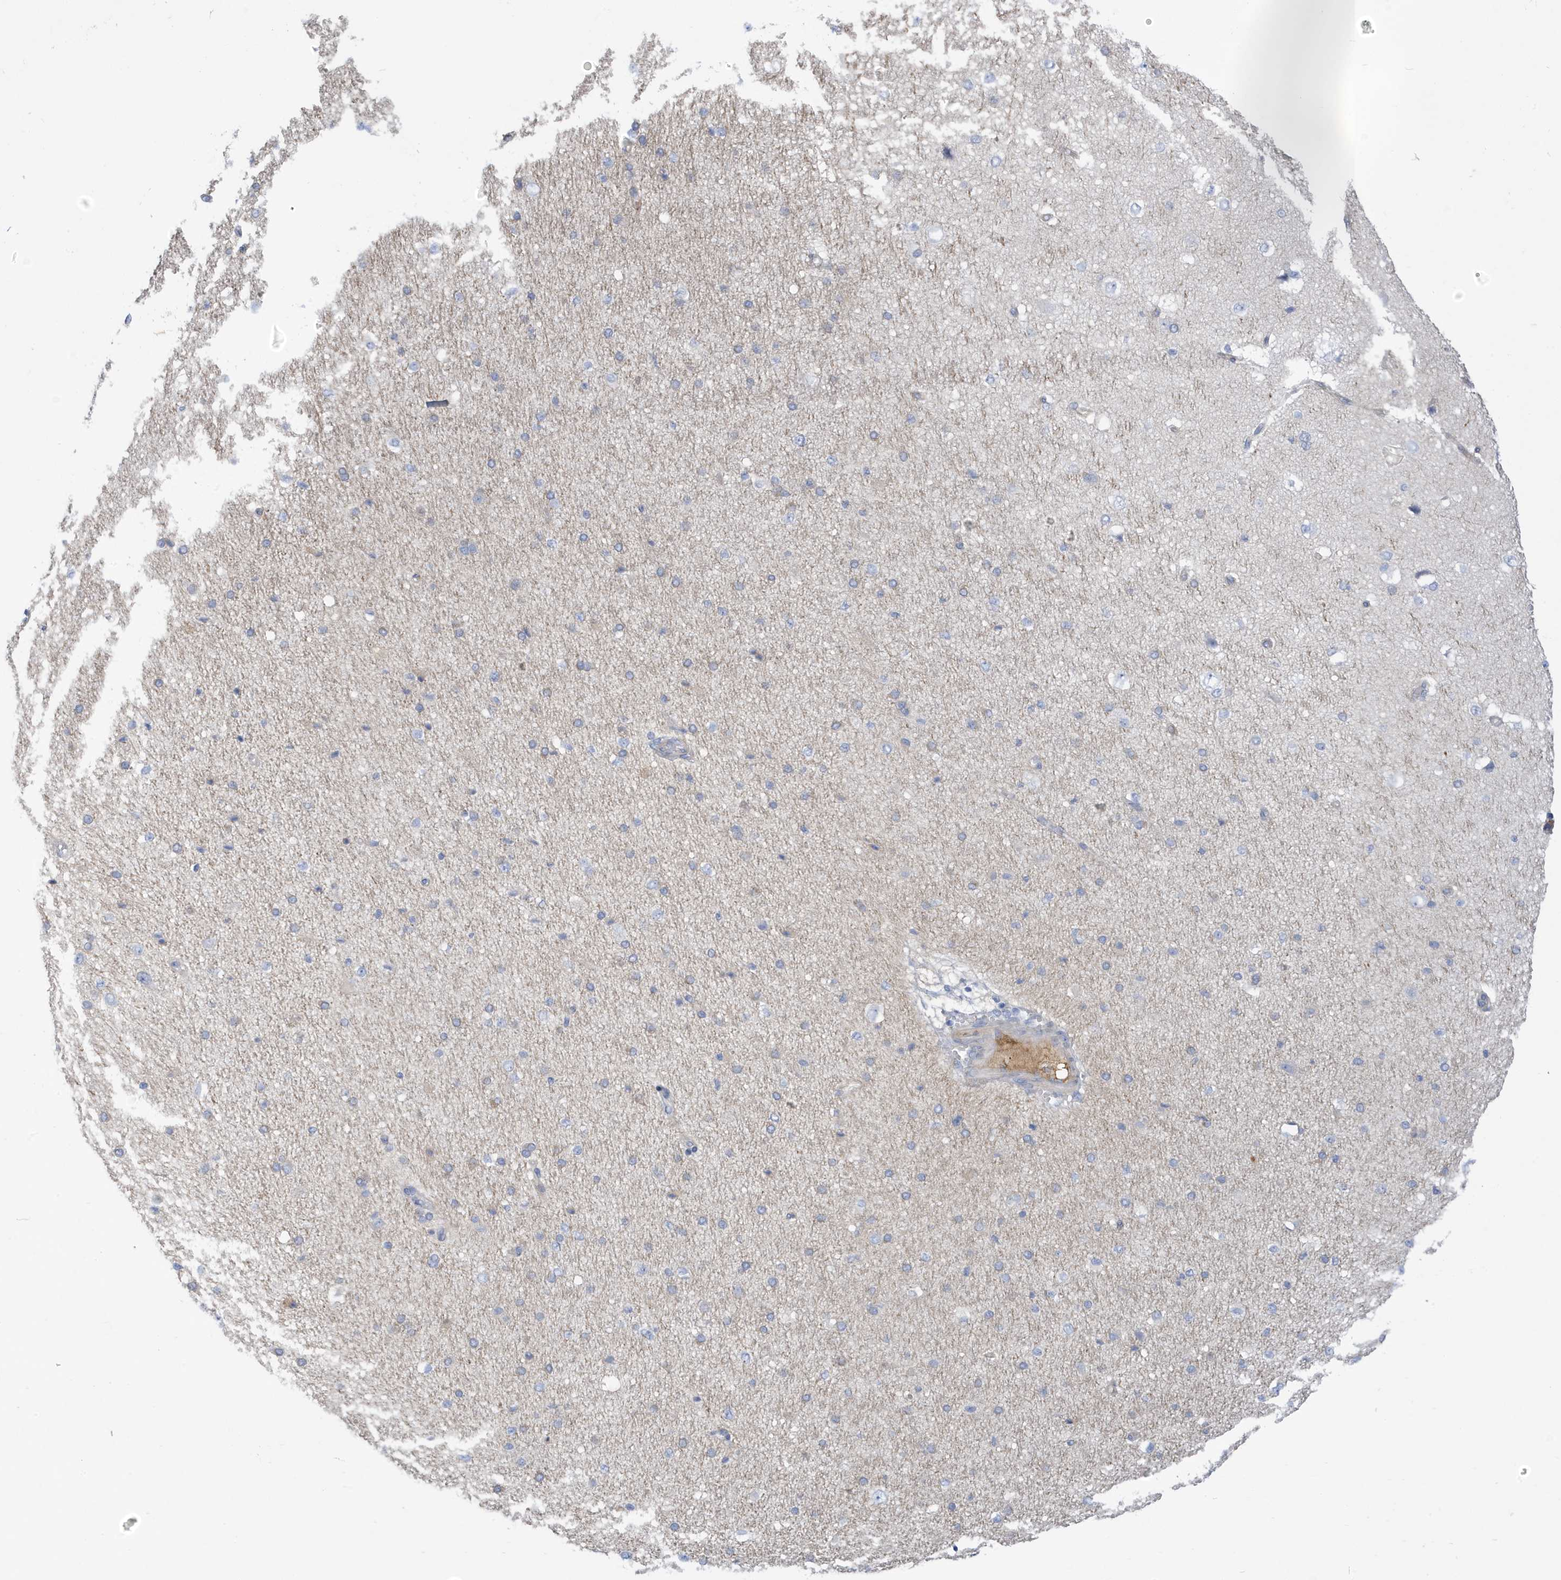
{"staining": {"intensity": "negative", "quantity": "none", "location": "none"}, "tissue": "cerebral cortex", "cell_type": "Endothelial cells", "image_type": "normal", "snomed": [{"axis": "morphology", "description": "Normal tissue, NOS"}, {"axis": "morphology", "description": "Developmental malformation"}, {"axis": "topography", "description": "Cerebral cortex"}], "caption": "The immunohistochemistry photomicrograph has no significant expression in endothelial cells of cerebral cortex.", "gene": "ATP13A5", "patient": {"sex": "female", "age": 30}}